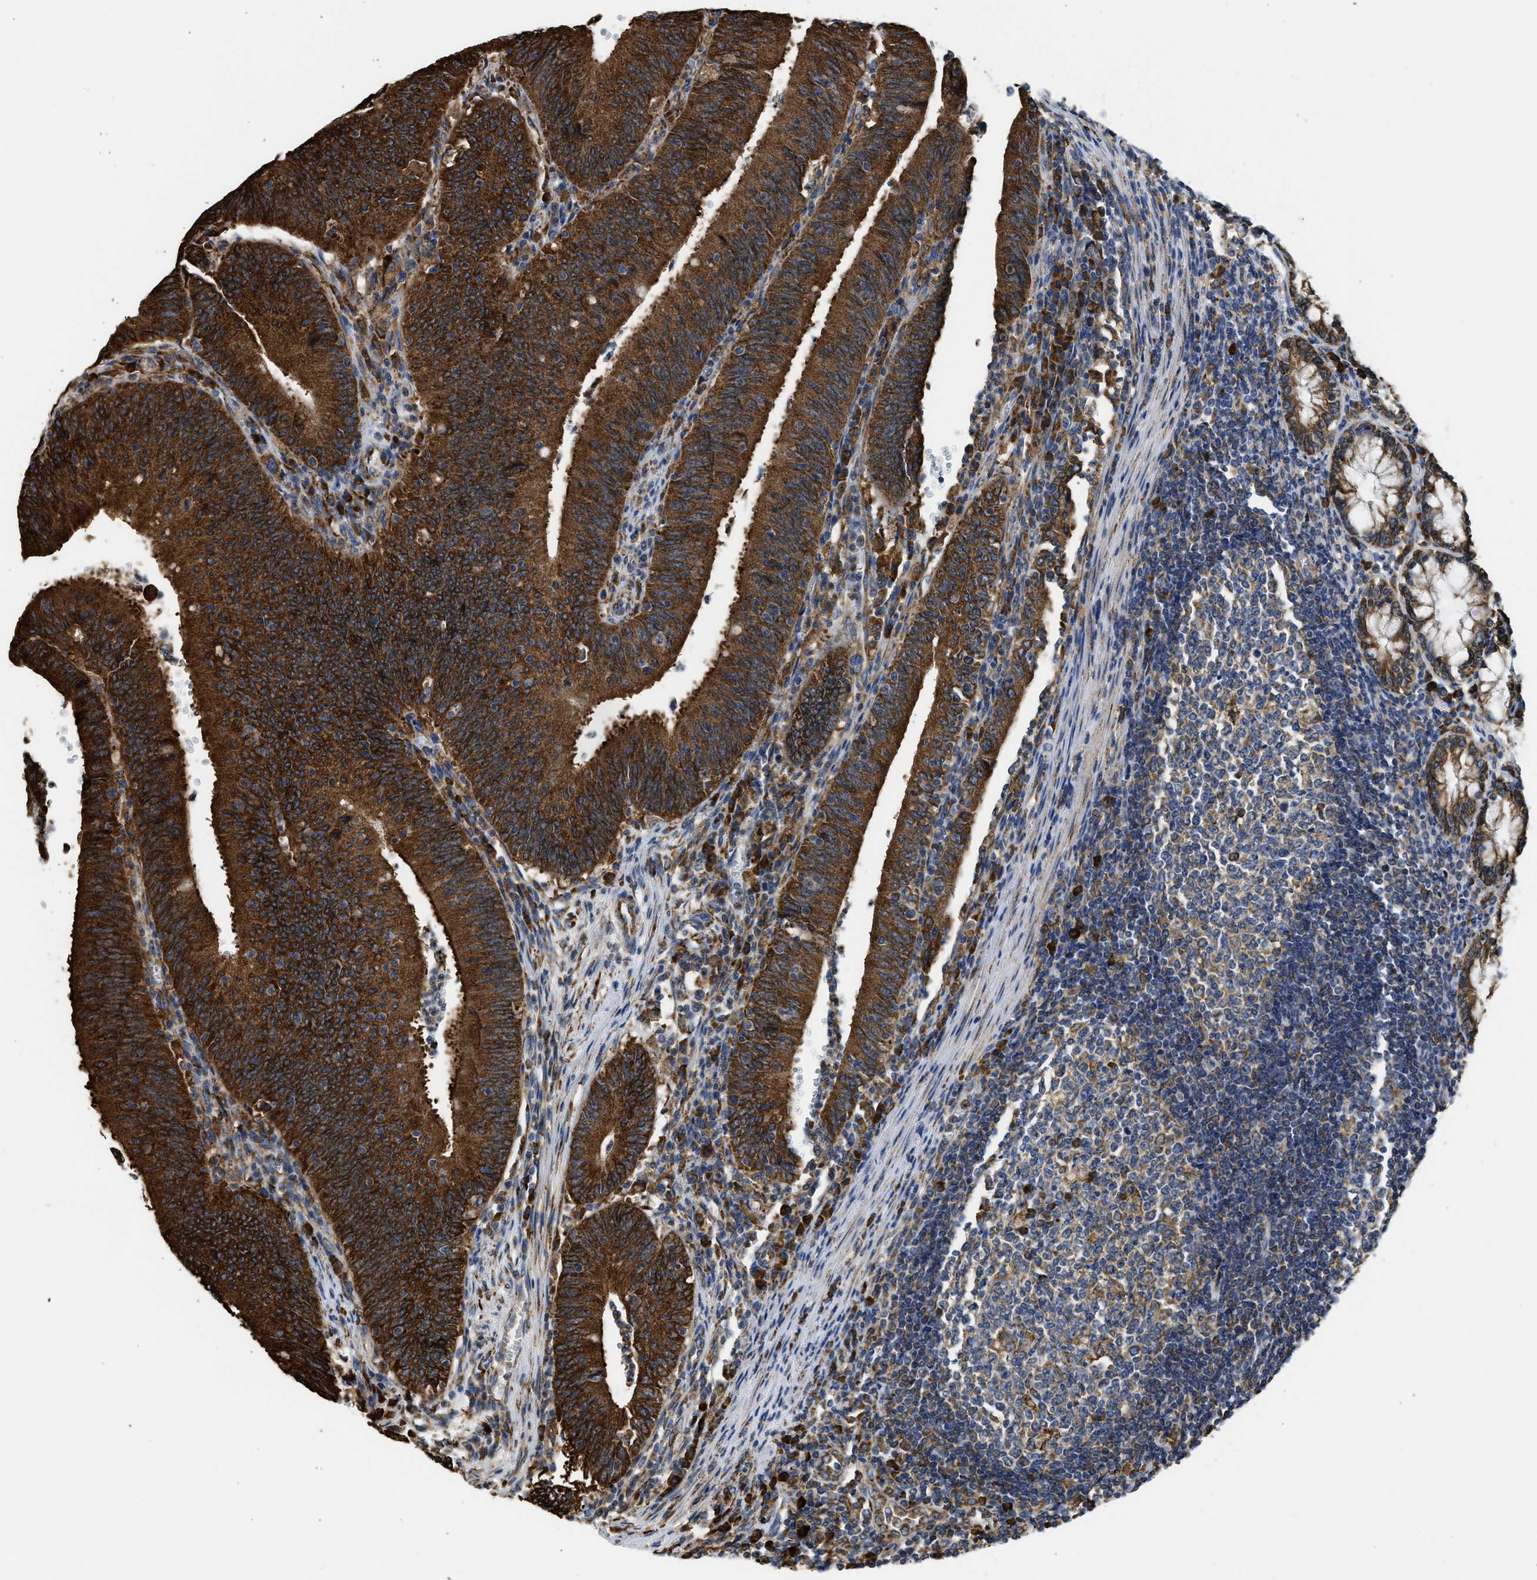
{"staining": {"intensity": "strong", "quantity": ">75%", "location": "cytoplasmic/membranous"}, "tissue": "colorectal cancer", "cell_type": "Tumor cells", "image_type": "cancer", "snomed": [{"axis": "morphology", "description": "Normal tissue, NOS"}, {"axis": "morphology", "description": "Adenocarcinoma, NOS"}, {"axis": "topography", "description": "Rectum"}], "caption": "Brown immunohistochemical staining in colorectal cancer (adenocarcinoma) demonstrates strong cytoplasmic/membranous positivity in approximately >75% of tumor cells. (Stains: DAB in brown, nuclei in blue, Microscopy: brightfield microscopy at high magnification).", "gene": "CYCS", "patient": {"sex": "female", "age": 66}}